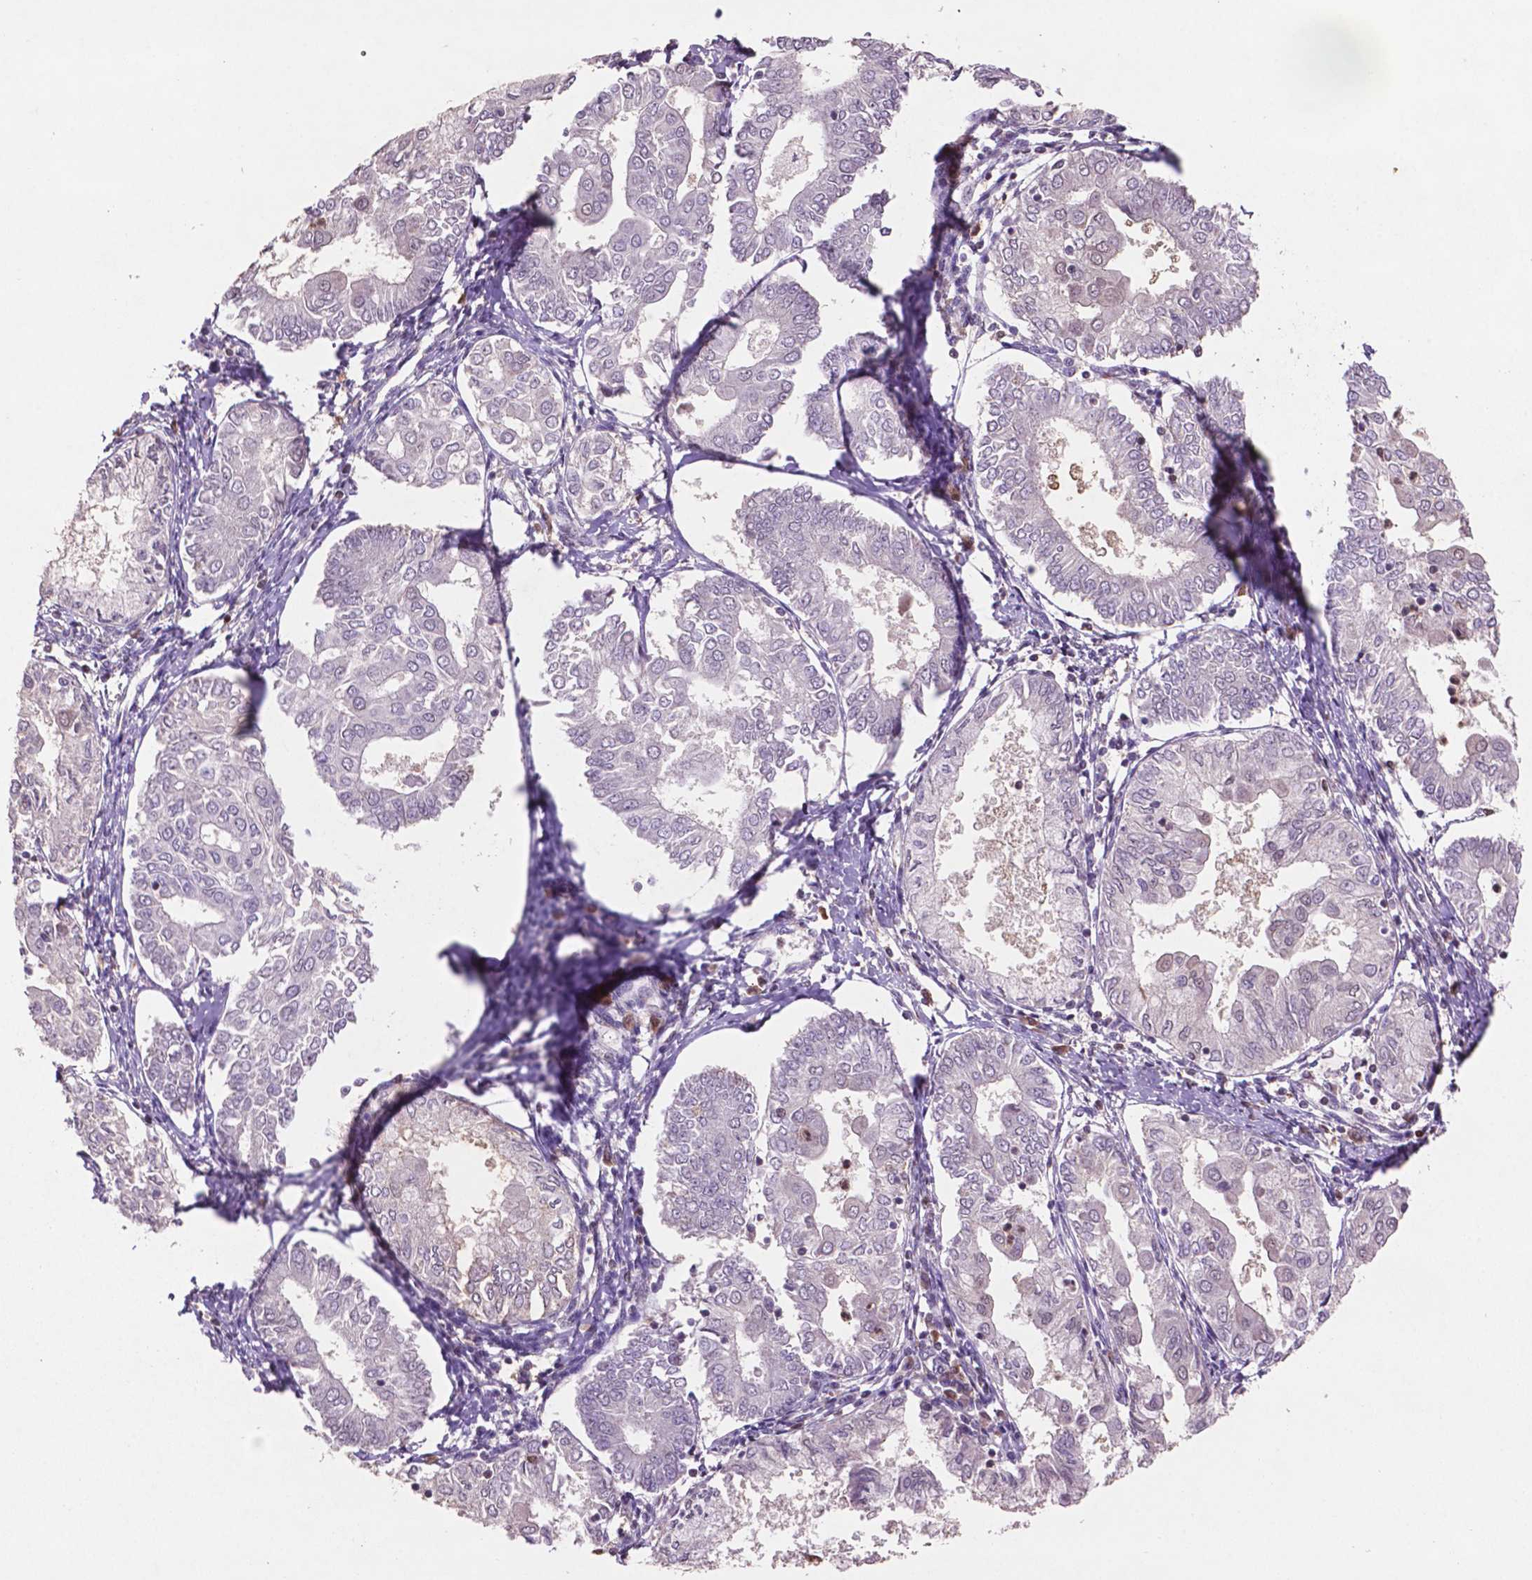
{"staining": {"intensity": "negative", "quantity": "none", "location": "none"}, "tissue": "endometrial cancer", "cell_type": "Tumor cells", "image_type": "cancer", "snomed": [{"axis": "morphology", "description": "Adenocarcinoma, NOS"}, {"axis": "topography", "description": "Endometrium"}], "caption": "An image of endometrial cancer (adenocarcinoma) stained for a protein exhibits no brown staining in tumor cells.", "gene": "GLRX", "patient": {"sex": "female", "age": 68}}